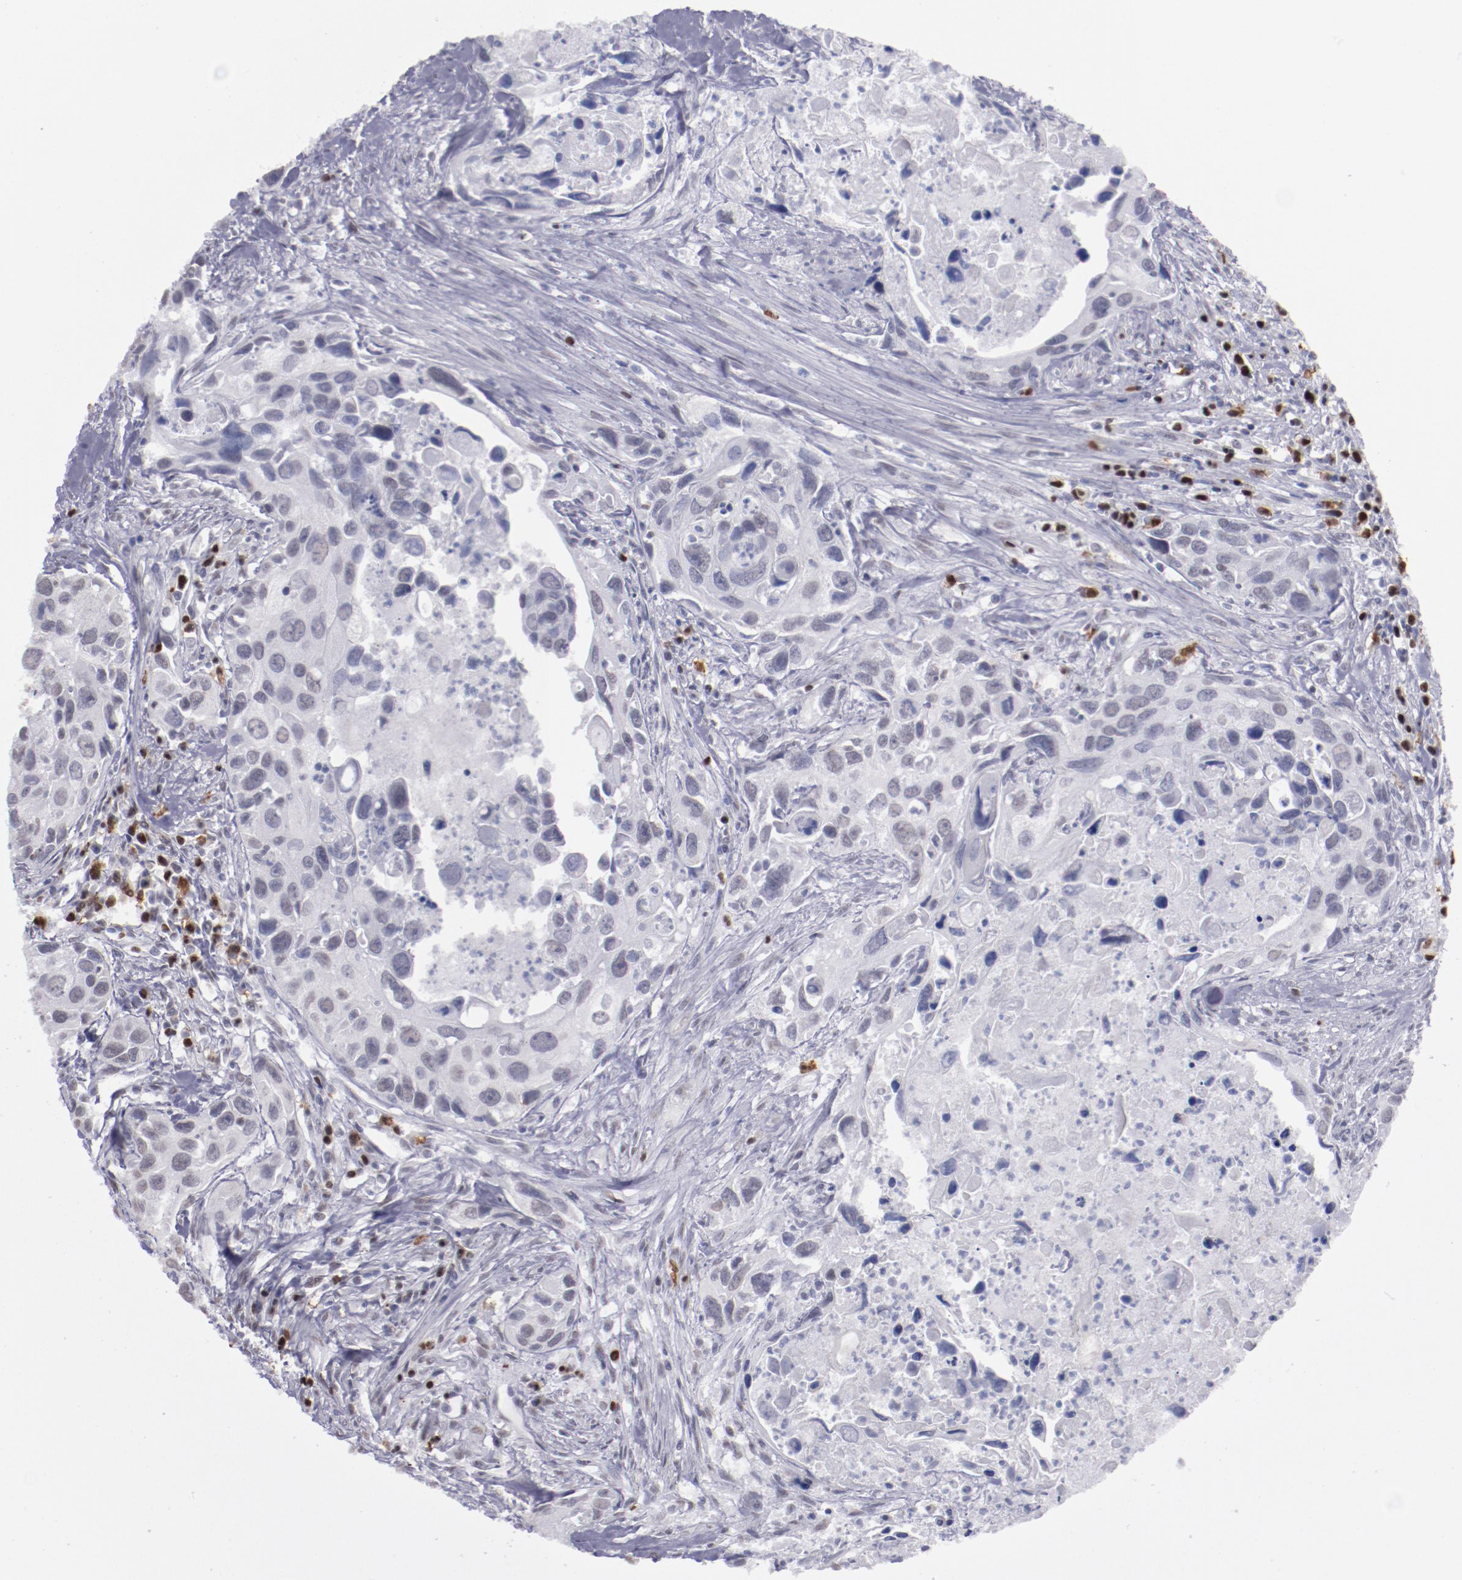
{"staining": {"intensity": "weak", "quantity": "<25%", "location": "nuclear"}, "tissue": "urothelial cancer", "cell_type": "Tumor cells", "image_type": "cancer", "snomed": [{"axis": "morphology", "description": "Urothelial carcinoma, High grade"}, {"axis": "topography", "description": "Urinary bladder"}], "caption": "Protein analysis of high-grade urothelial carcinoma reveals no significant expression in tumor cells.", "gene": "IRF4", "patient": {"sex": "male", "age": 71}}